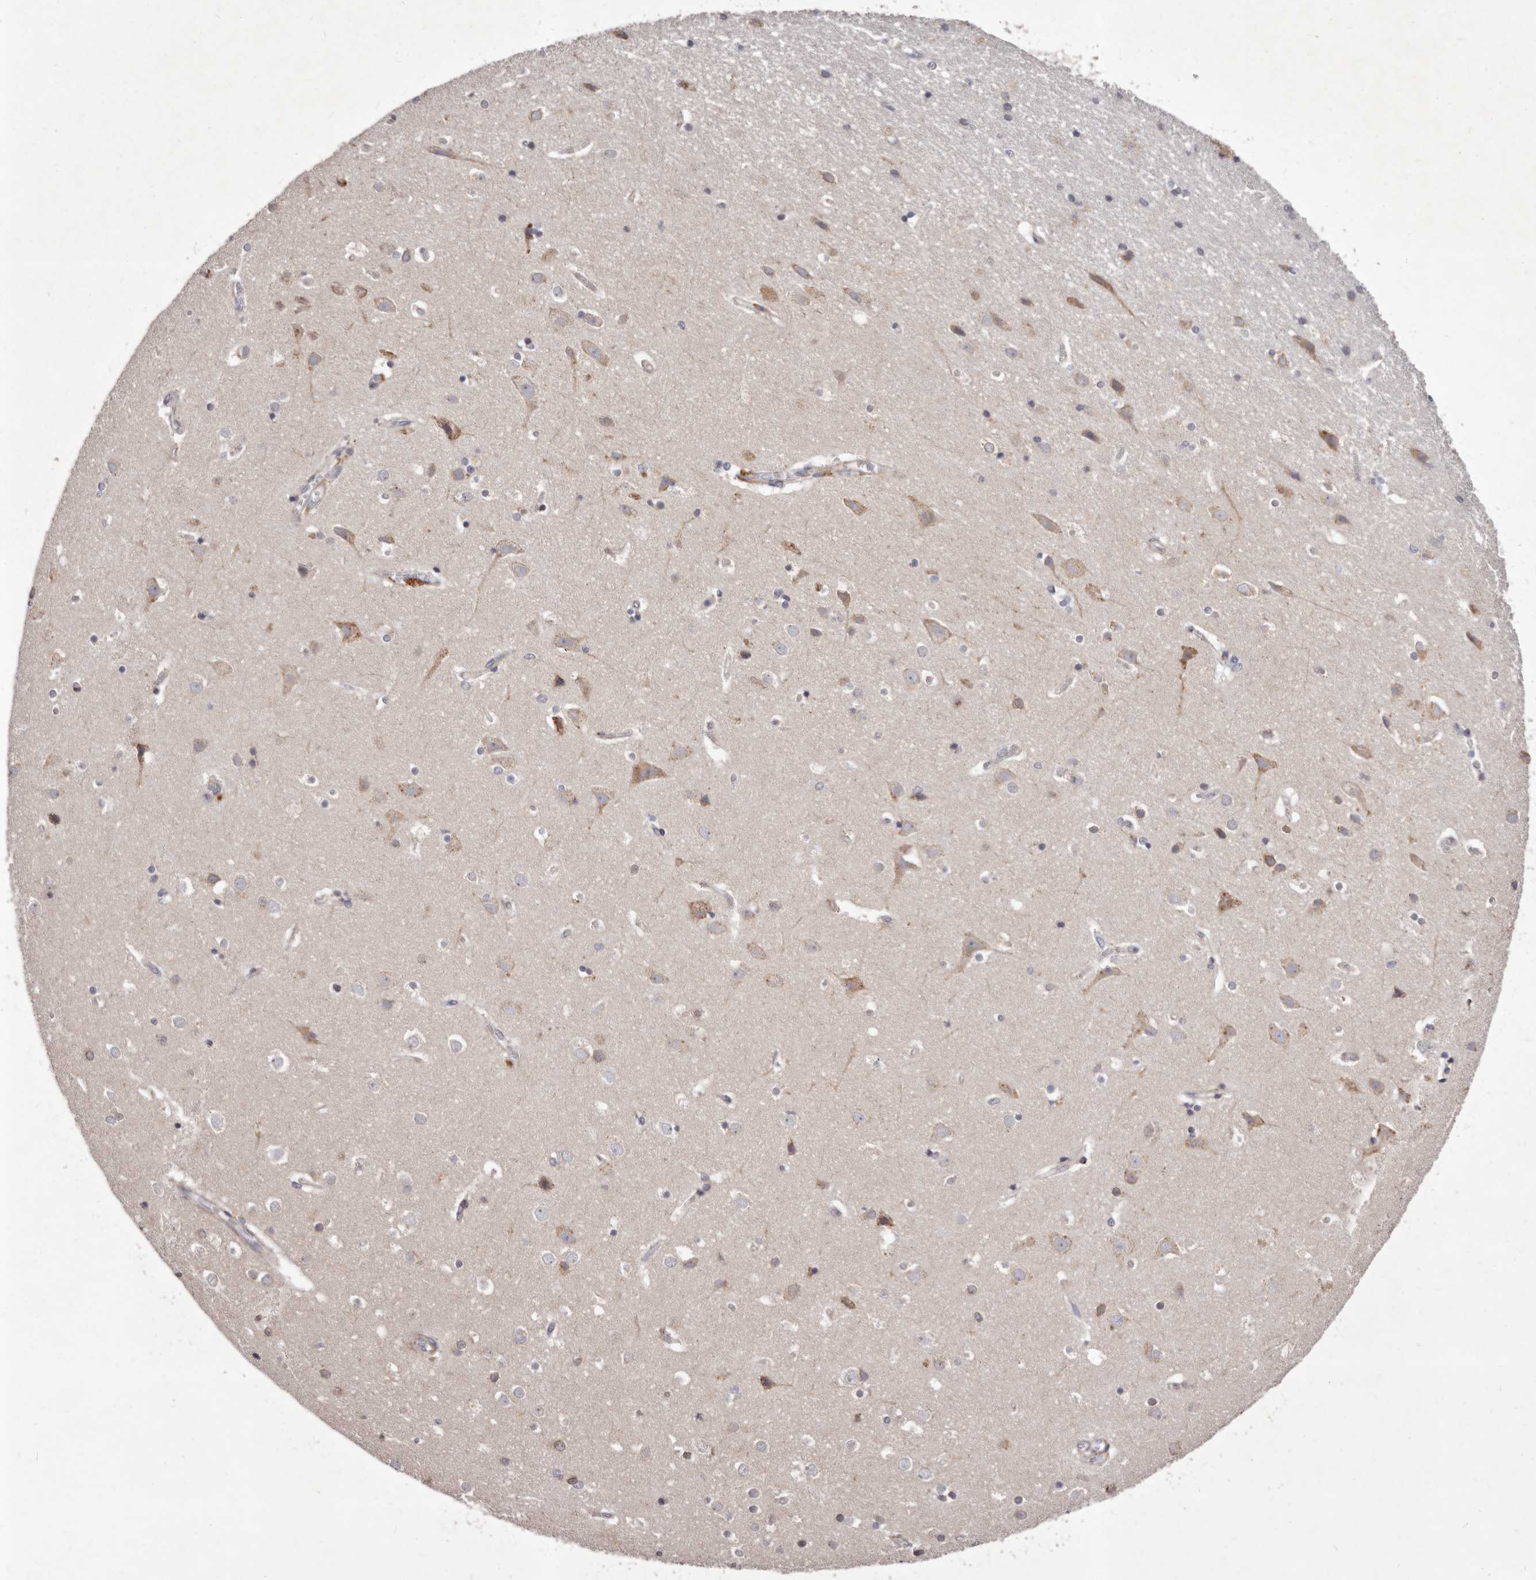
{"staining": {"intensity": "weak", "quantity": ">75%", "location": "cytoplasmic/membranous"}, "tissue": "cerebral cortex", "cell_type": "Endothelial cells", "image_type": "normal", "snomed": [{"axis": "morphology", "description": "Normal tissue, NOS"}, {"axis": "topography", "description": "Cerebral cortex"}], "caption": "An image of cerebral cortex stained for a protein reveals weak cytoplasmic/membranous brown staining in endothelial cells.", "gene": "ALPK1", "patient": {"sex": "male", "age": 54}}